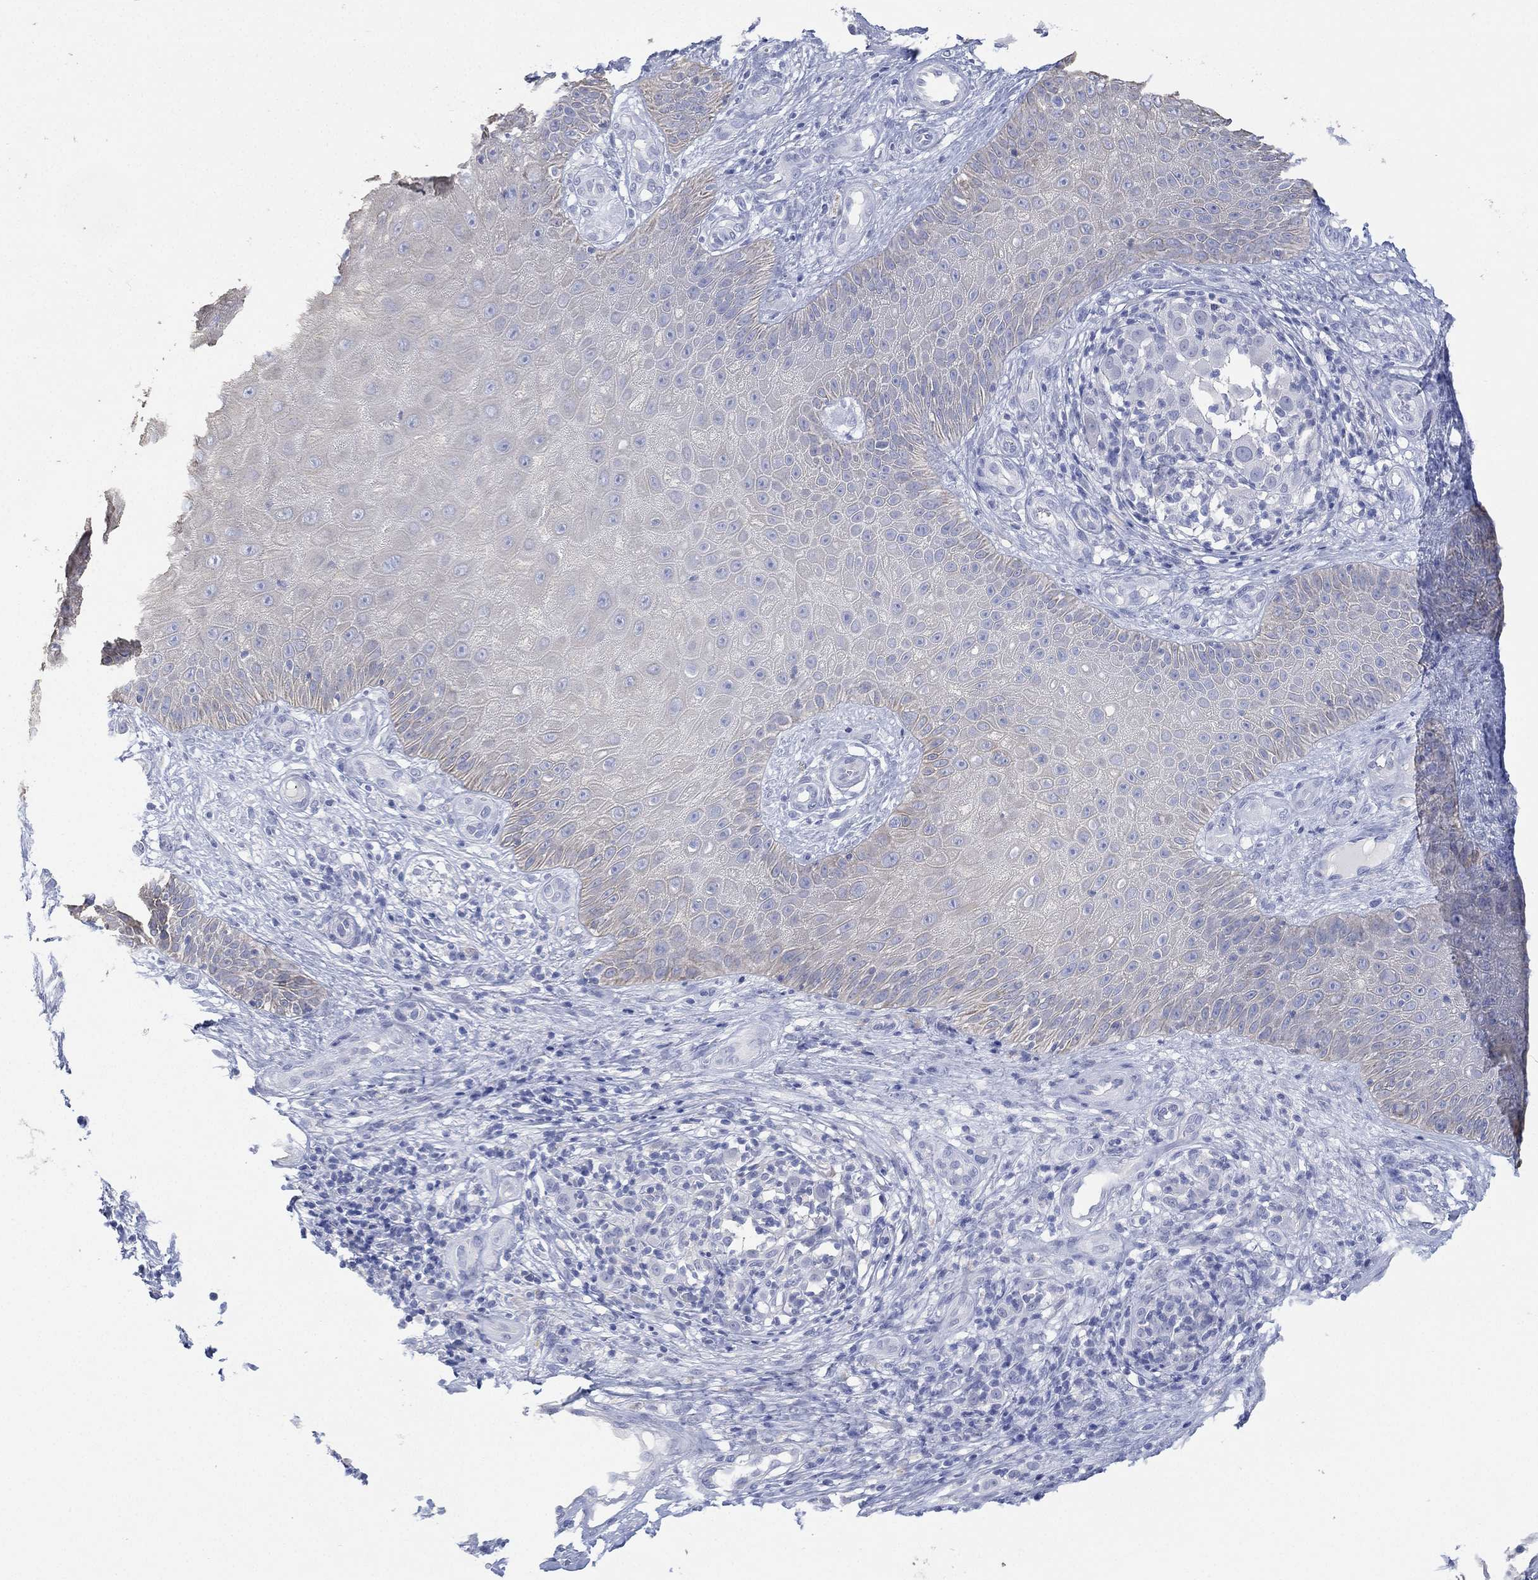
{"staining": {"intensity": "negative", "quantity": "none", "location": "none"}, "tissue": "melanoma", "cell_type": "Tumor cells", "image_type": "cancer", "snomed": [{"axis": "morphology", "description": "Malignant melanoma, NOS"}, {"axis": "topography", "description": "Skin"}], "caption": "The micrograph exhibits no significant staining in tumor cells of malignant melanoma.", "gene": "FMO1", "patient": {"sex": "female", "age": 87}}